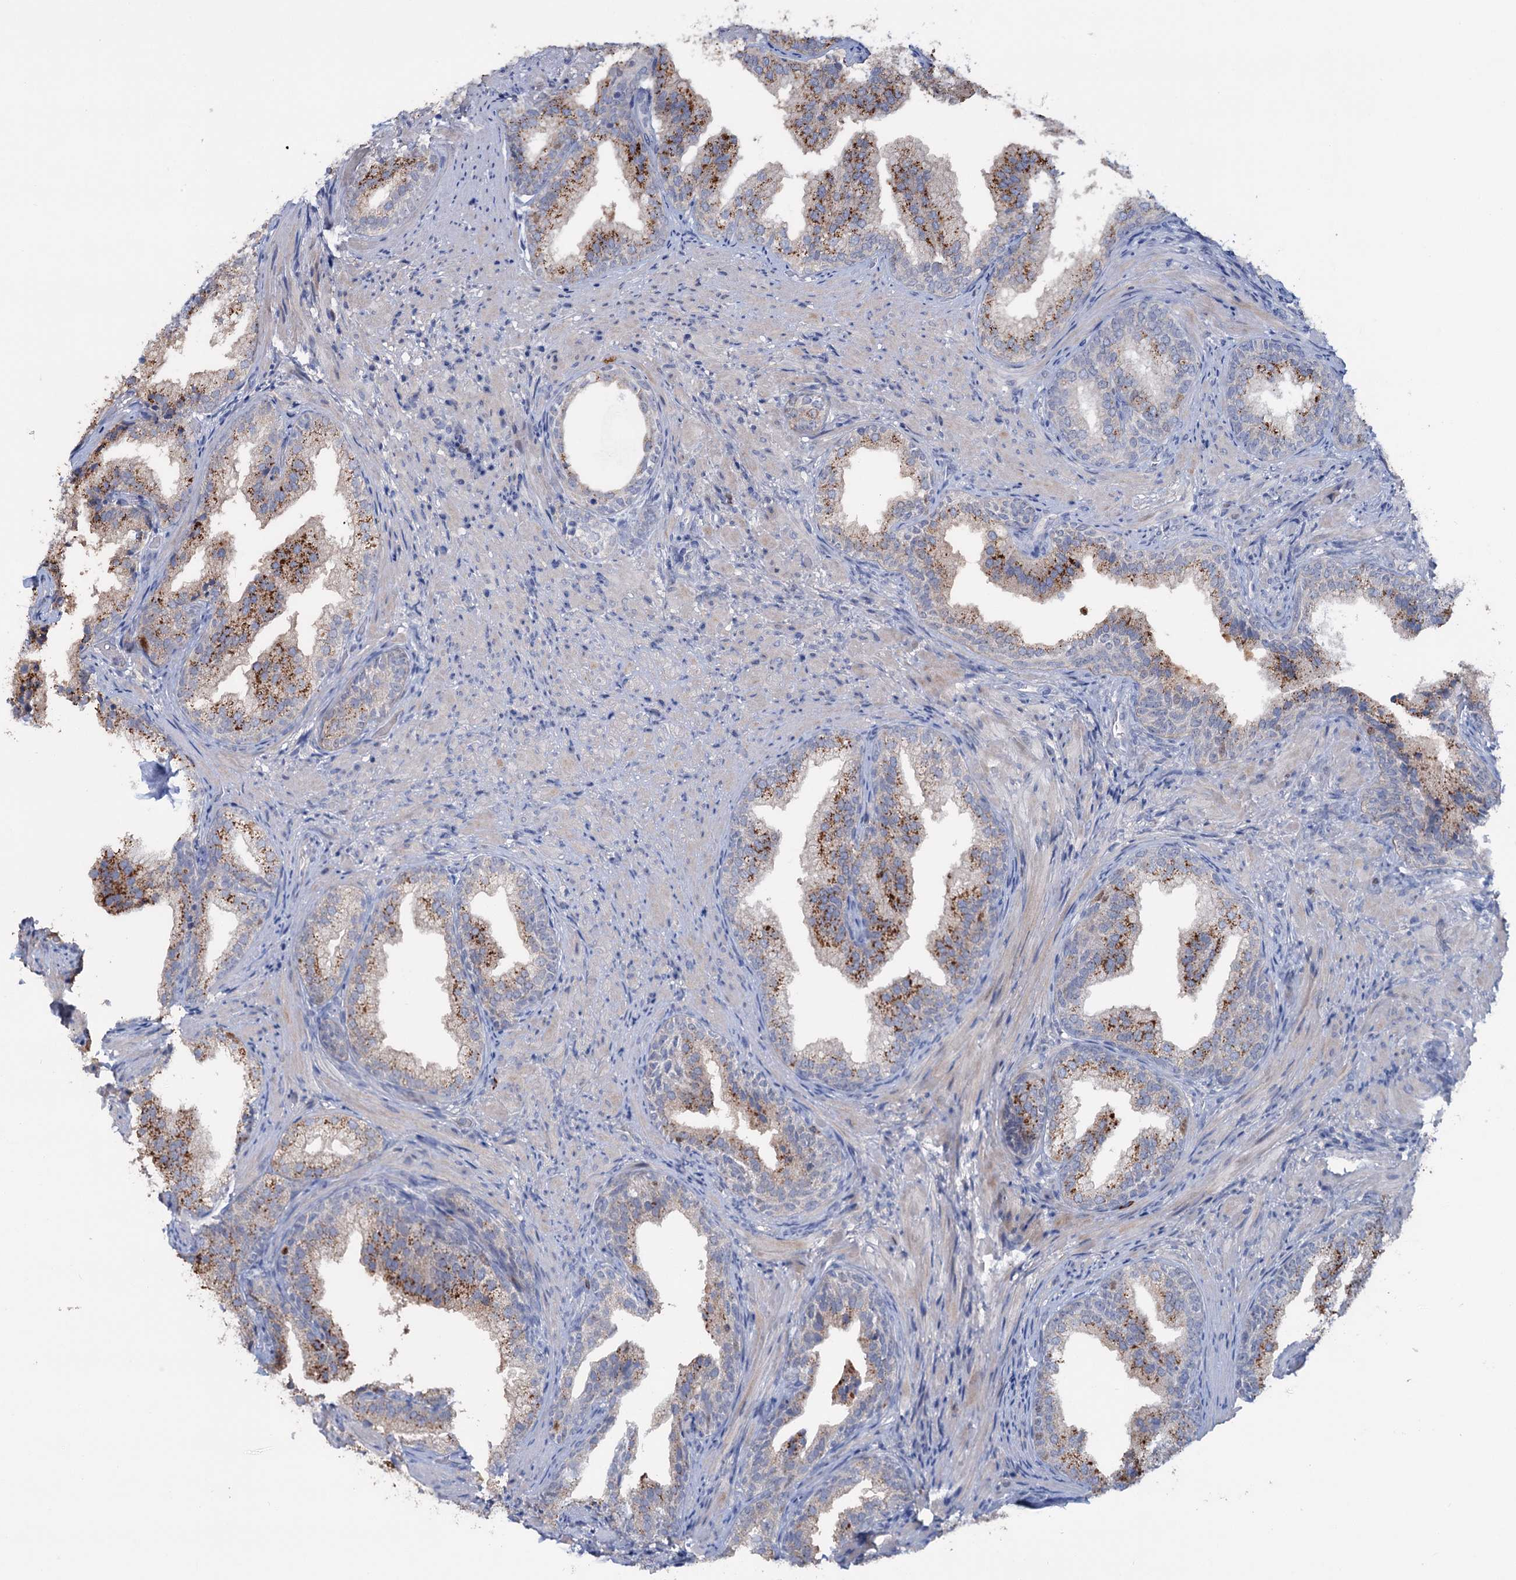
{"staining": {"intensity": "strong", "quantity": "25%-75%", "location": "cytoplasmic/membranous"}, "tissue": "prostate", "cell_type": "Glandular cells", "image_type": "normal", "snomed": [{"axis": "morphology", "description": "Normal tissue, NOS"}, {"axis": "topography", "description": "Prostate"}], "caption": "Immunohistochemical staining of unremarkable human prostate demonstrates high levels of strong cytoplasmic/membranous expression in about 25%-75% of glandular cells.", "gene": "FAM111B", "patient": {"sex": "male", "age": 76}}